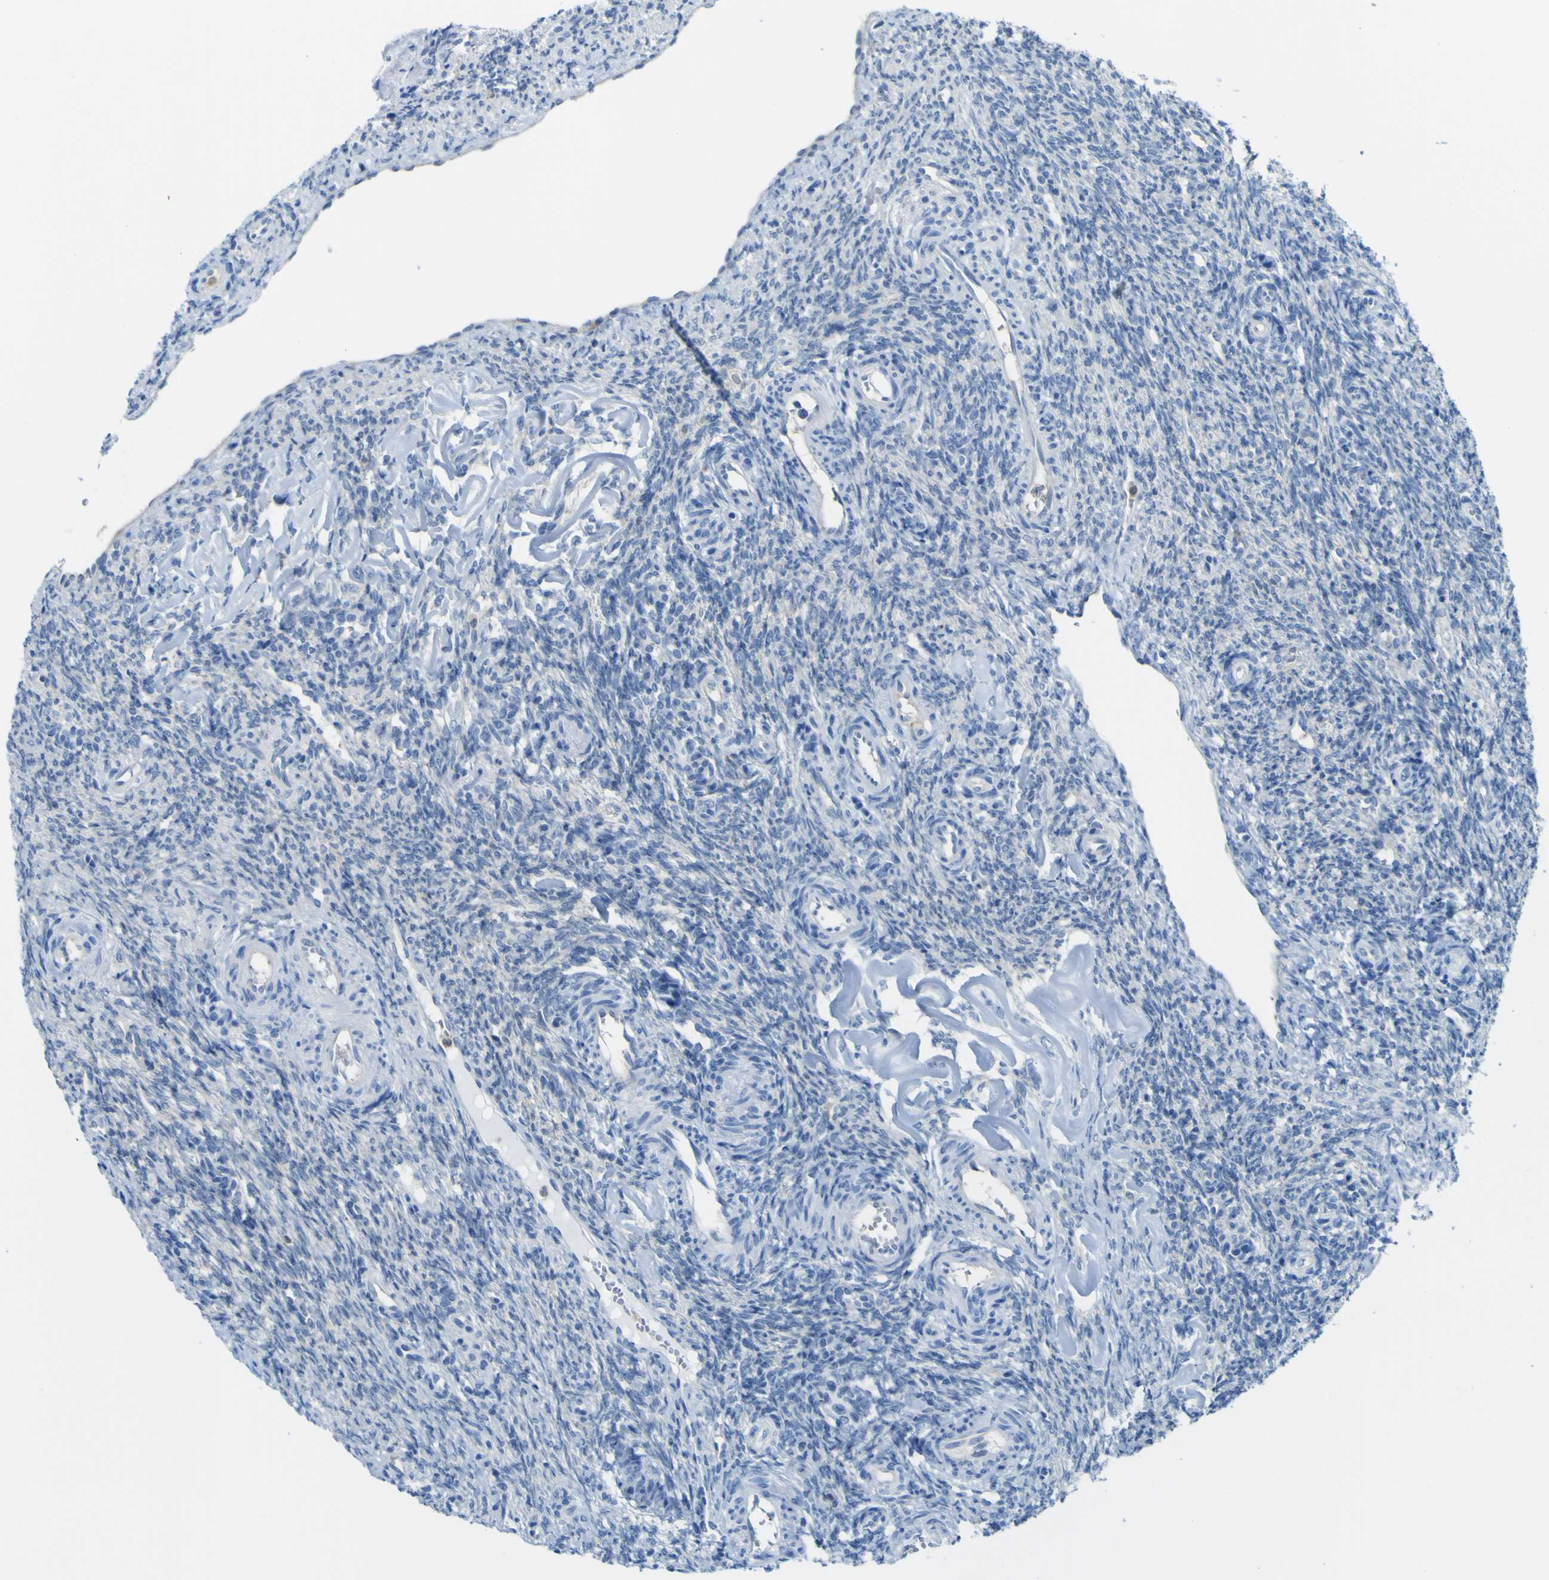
{"staining": {"intensity": "negative", "quantity": "none", "location": "none"}, "tissue": "ovary", "cell_type": "Ovarian stroma cells", "image_type": "normal", "snomed": [{"axis": "morphology", "description": "Normal tissue, NOS"}, {"axis": "topography", "description": "Ovary"}], "caption": "Ovarian stroma cells show no significant expression in normal ovary. (Brightfield microscopy of DAB (3,3'-diaminobenzidine) IHC at high magnification).", "gene": "ABHD3", "patient": {"sex": "female", "age": 41}}